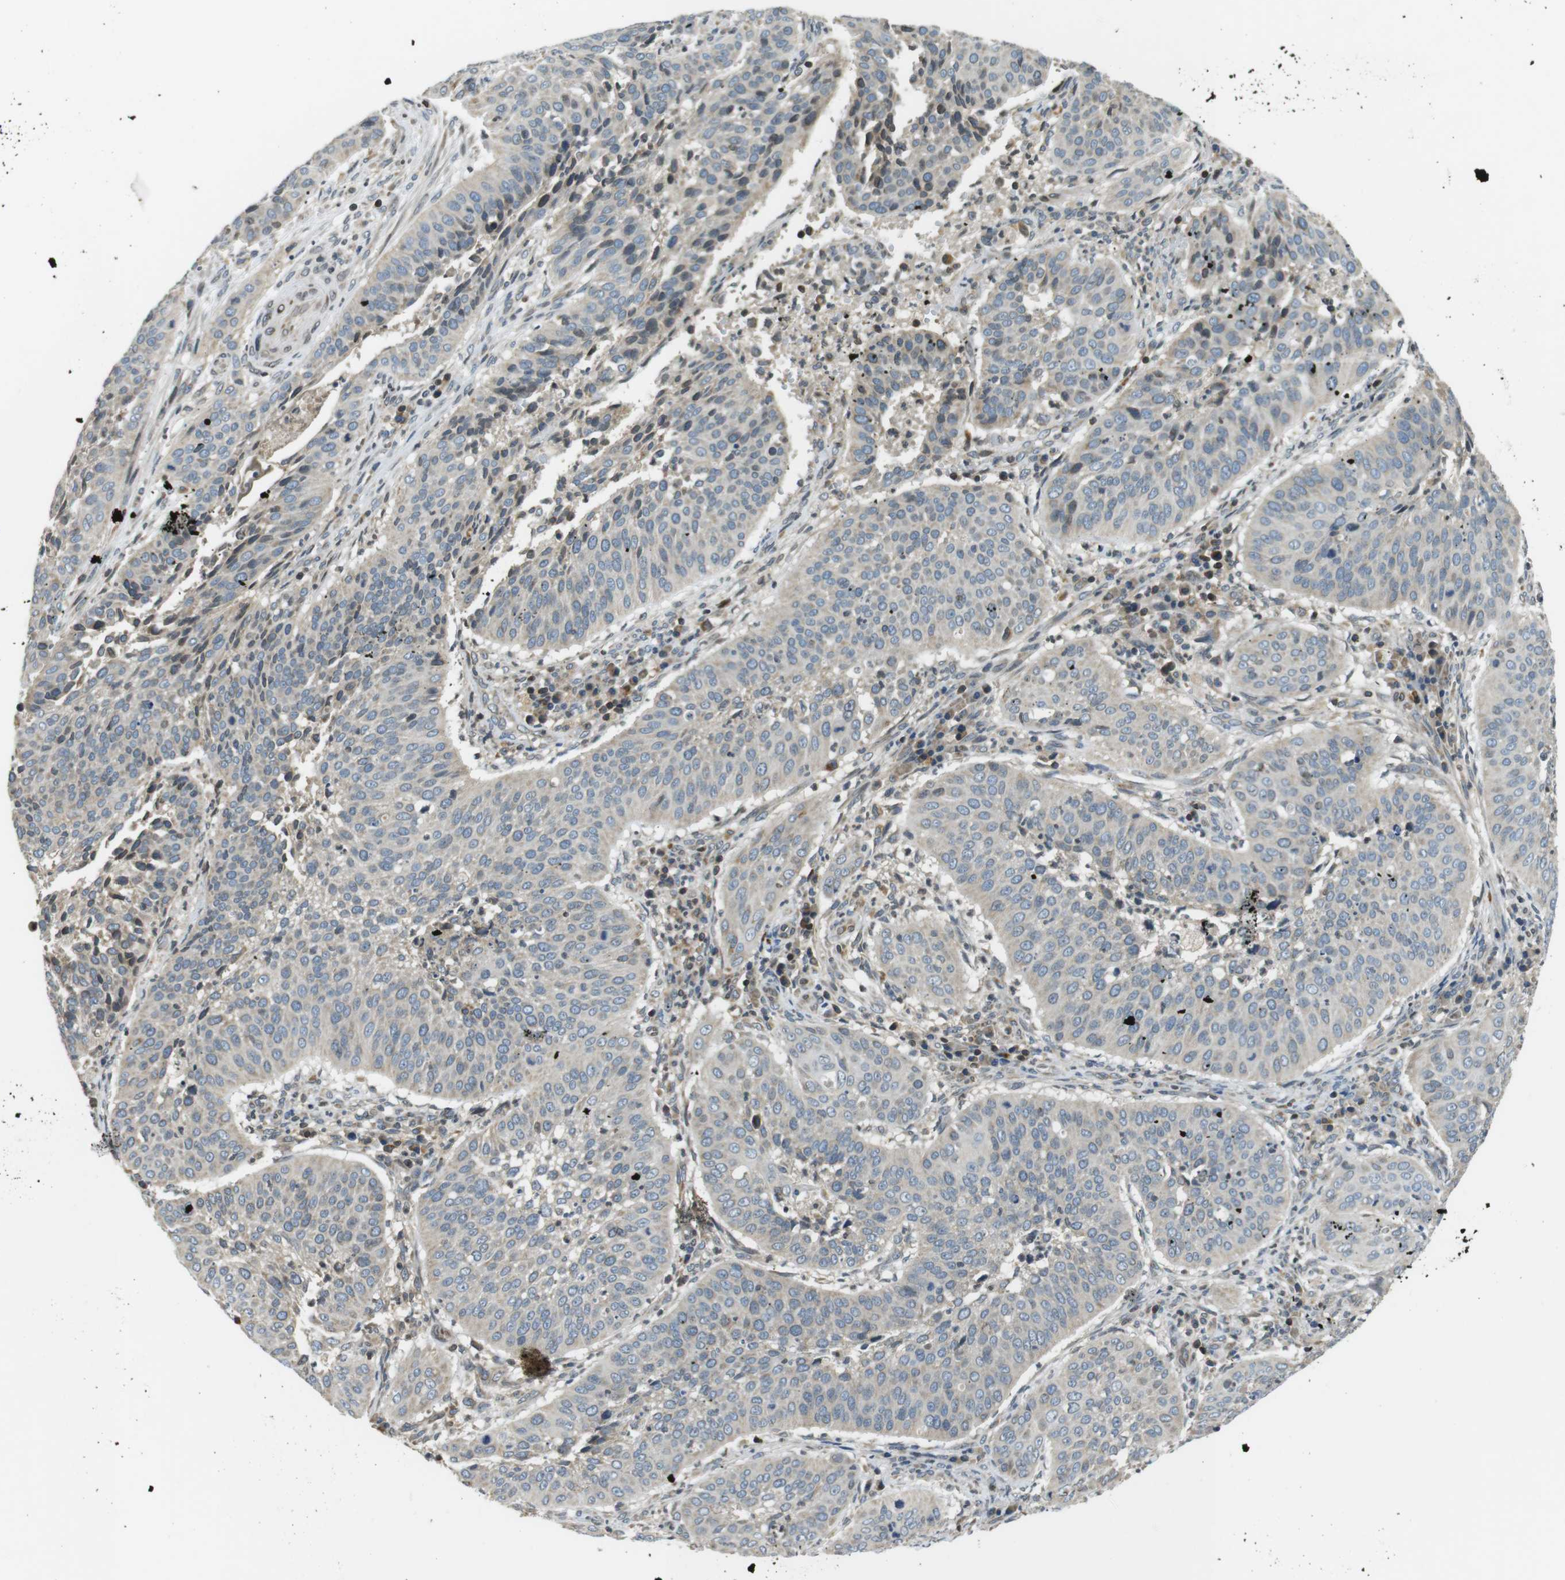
{"staining": {"intensity": "negative", "quantity": "none", "location": "none"}, "tissue": "cervical cancer", "cell_type": "Tumor cells", "image_type": "cancer", "snomed": [{"axis": "morphology", "description": "Normal tissue, NOS"}, {"axis": "morphology", "description": "Squamous cell carcinoma, NOS"}, {"axis": "topography", "description": "Cervix"}], "caption": "Immunohistochemical staining of human cervical cancer demonstrates no significant positivity in tumor cells.", "gene": "TMX4", "patient": {"sex": "female", "age": 39}}